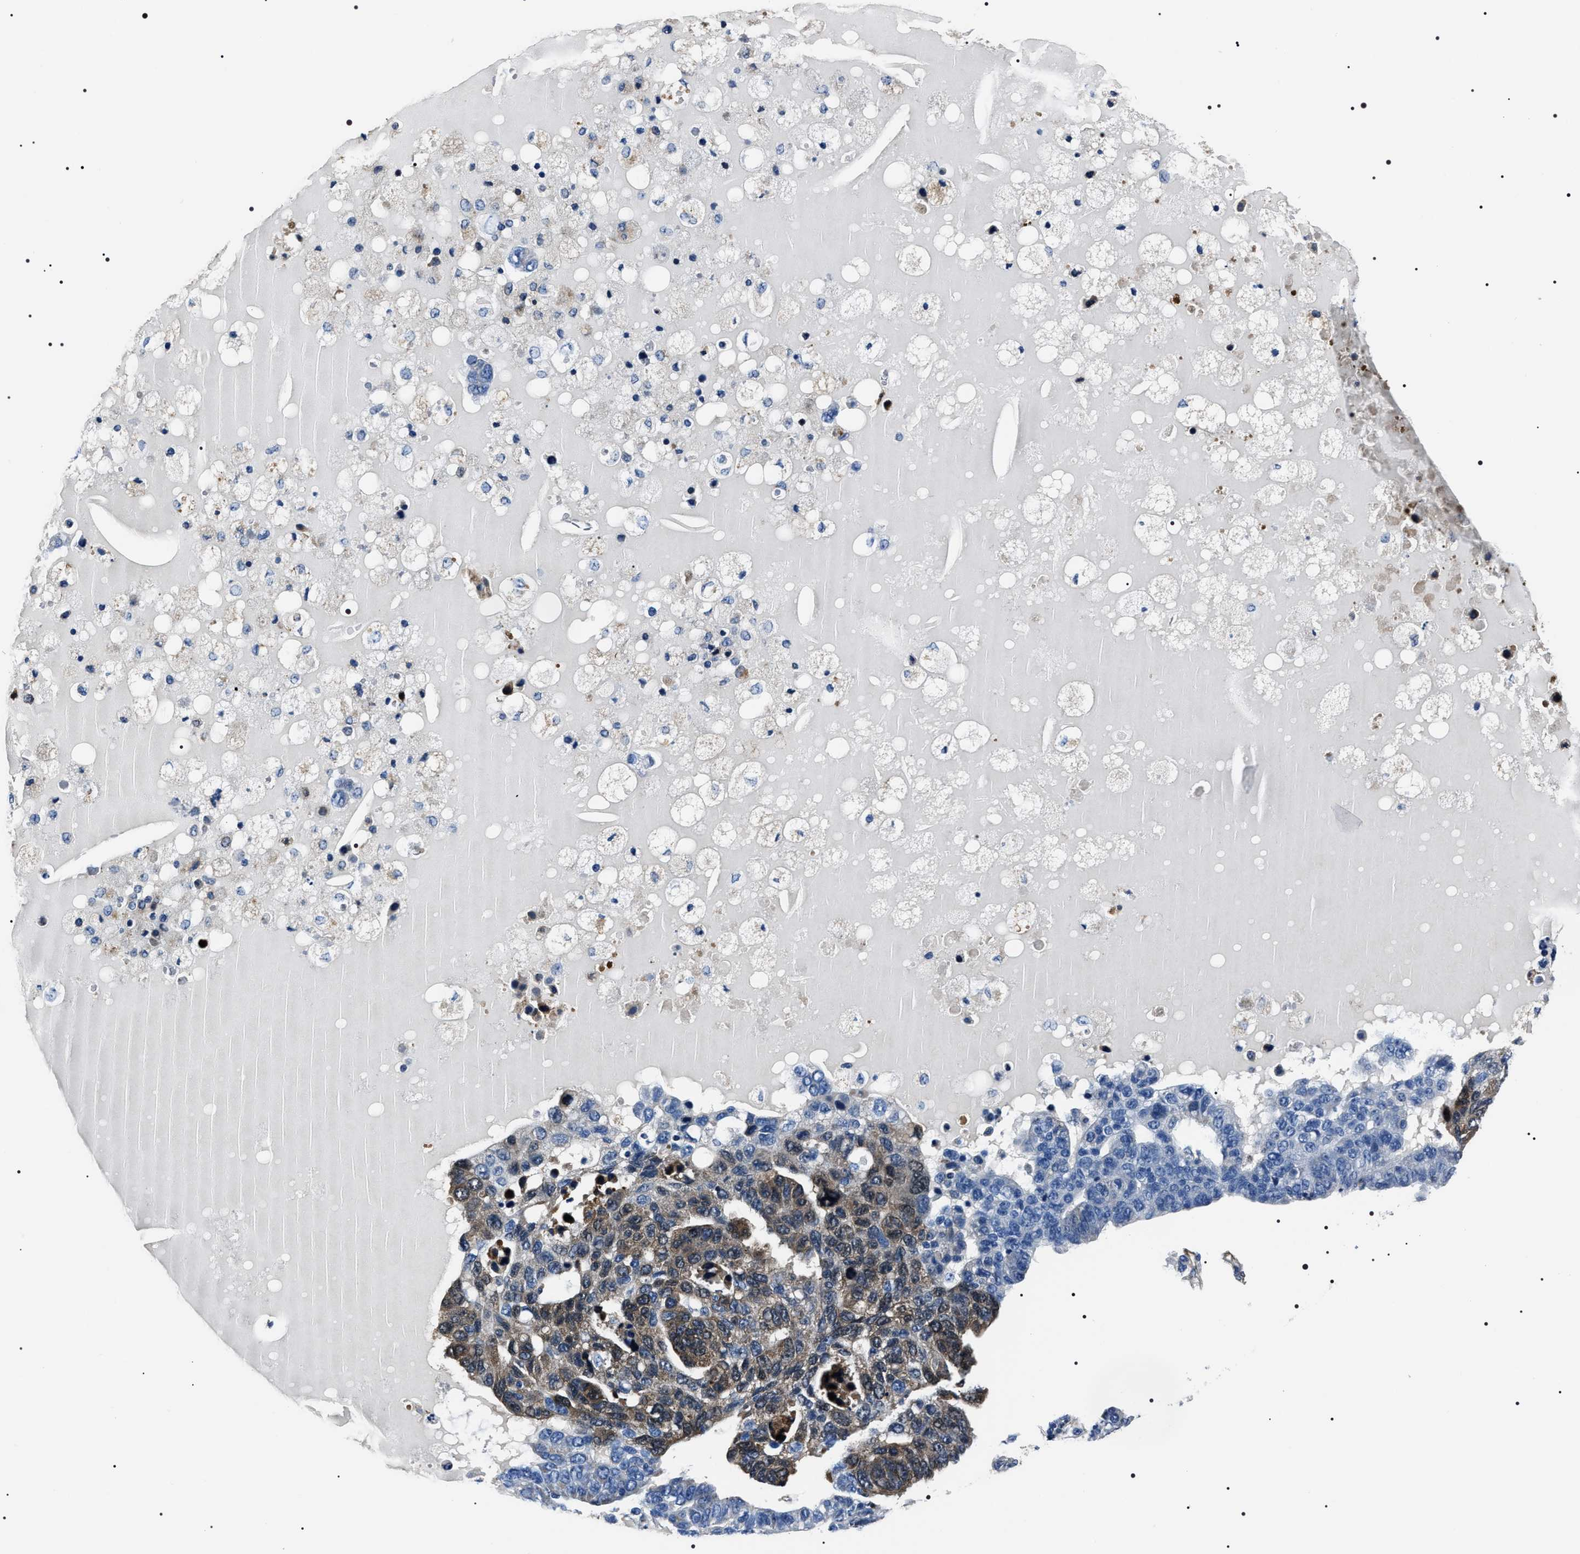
{"staining": {"intensity": "weak", "quantity": "25%-75%", "location": "cytoplasmic/membranous"}, "tissue": "pancreatic cancer", "cell_type": "Tumor cells", "image_type": "cancer", "snomed": [{"axis": "morphology", "description": "Adenocarcinoma, NOS"}, {"axis": "topography", "description": "Pancreas"}], "caption": "Protein positivity by immunohistochemistry (IHC) exhibits weak cytoplasmic/membranous staining in about 25%-75% of tumor cells in pancreatic cancer.", "gene": "BAG2", "patient": {"sex": "female", "age": 61}}